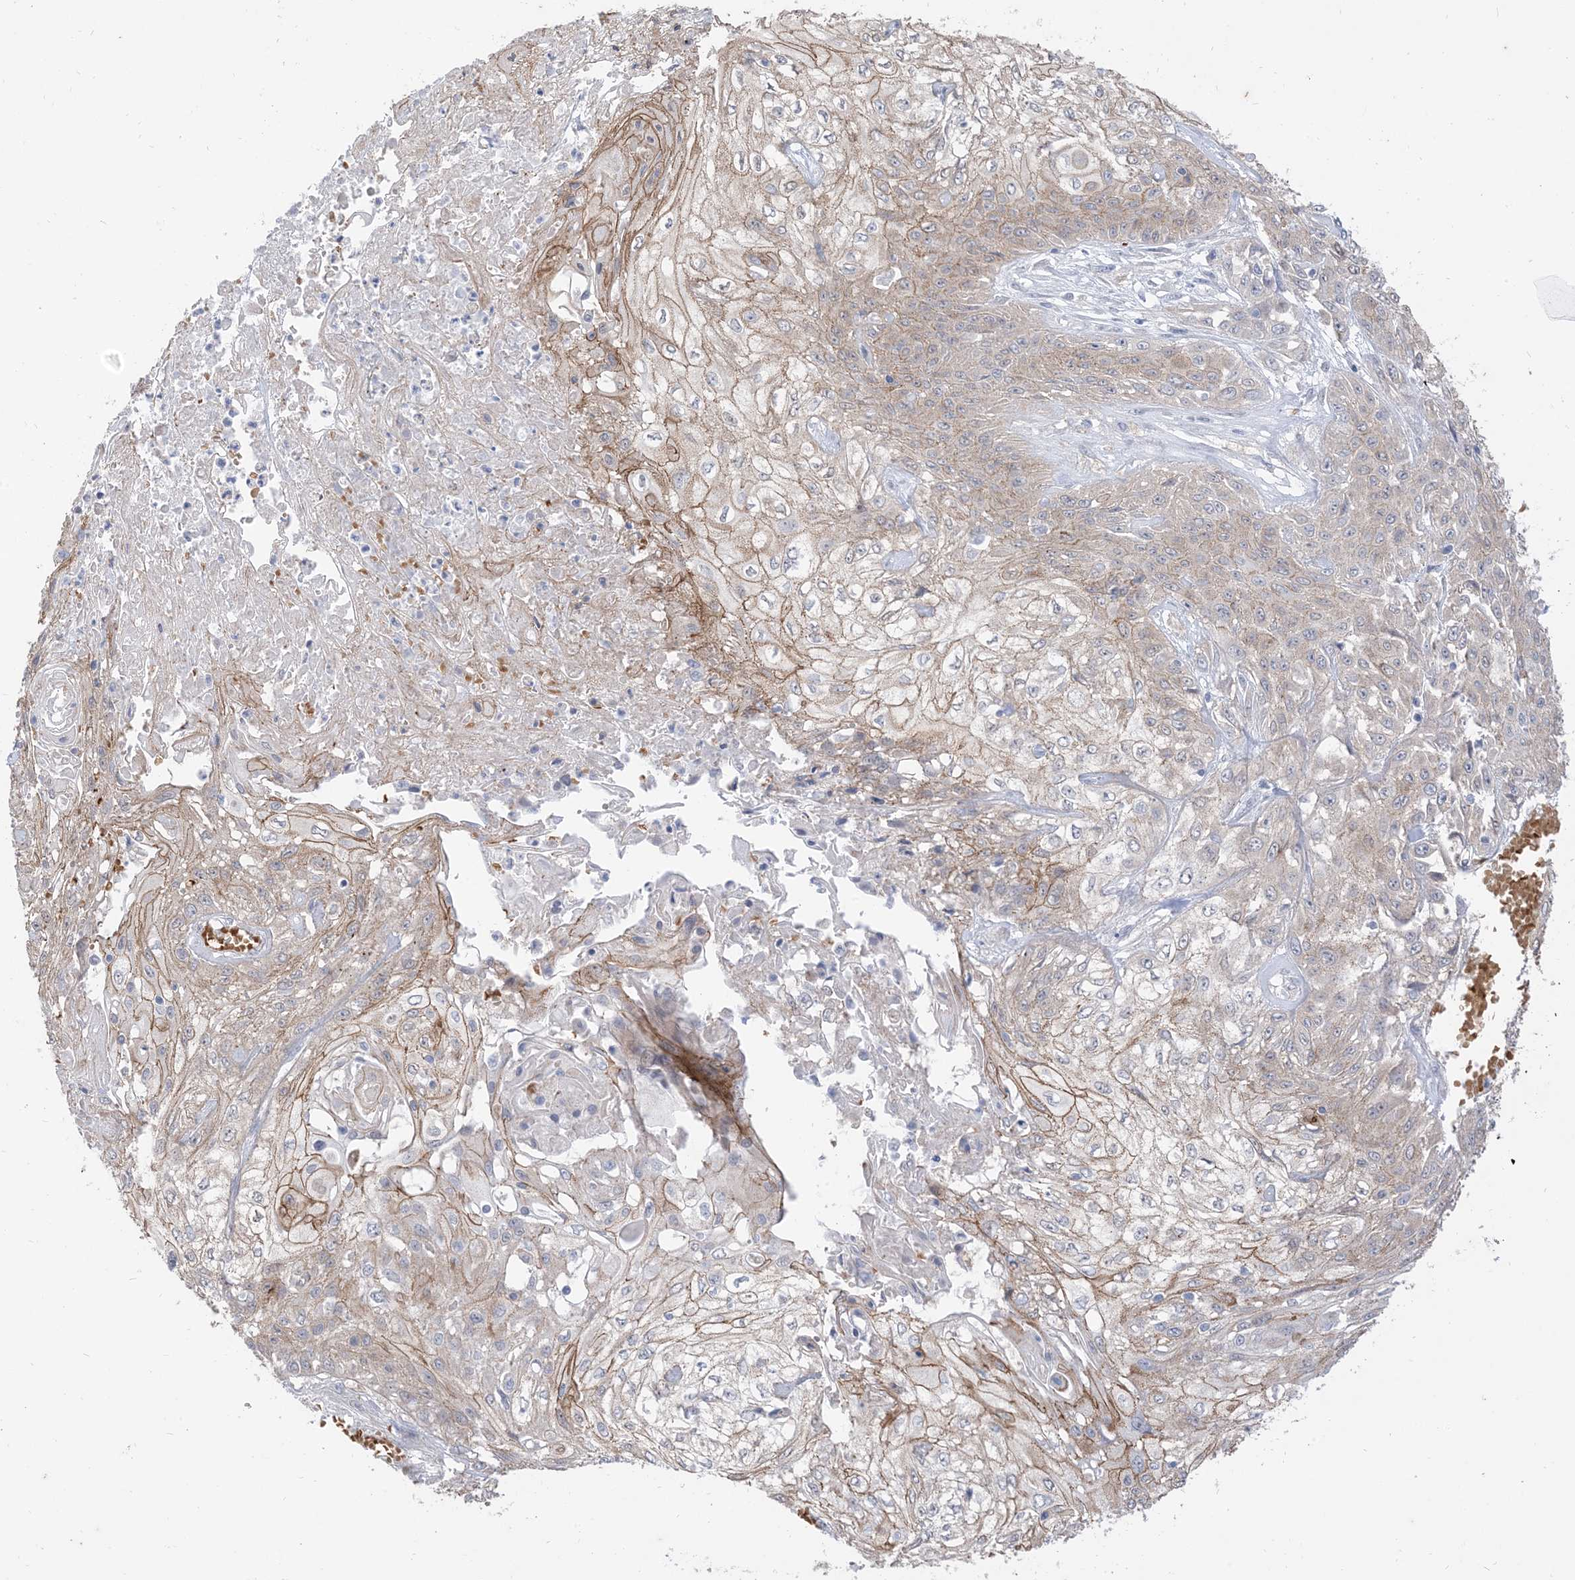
{"staining": {"intensity": "moderate", "quantity": "25%-75%", "location": "cytoplasmic/membranous"}, "tissue": "skin cancer", "cell_type": "Tumor cells", "image_type": "cancer", "snomed": [{"axis": "morphology", "description": "Squamous cell carcinoma, NOS"}, {"axis": "morphology", "description": "Squamous cell carcinoma, metastatic, NOS"}, {"axis": "topography", "description": "Skin"}, {"axis": "topography", "description": "Lymph node"}], "caption": "Brown immunohistochemical staining in human skin squamous cell carcinoma reveals moderate cytoplasmic/membranous positivity in approximately 25%-75% of tumor cells.", "gene": "RIN1", "patient": {"sex": "male", "age": 75}}